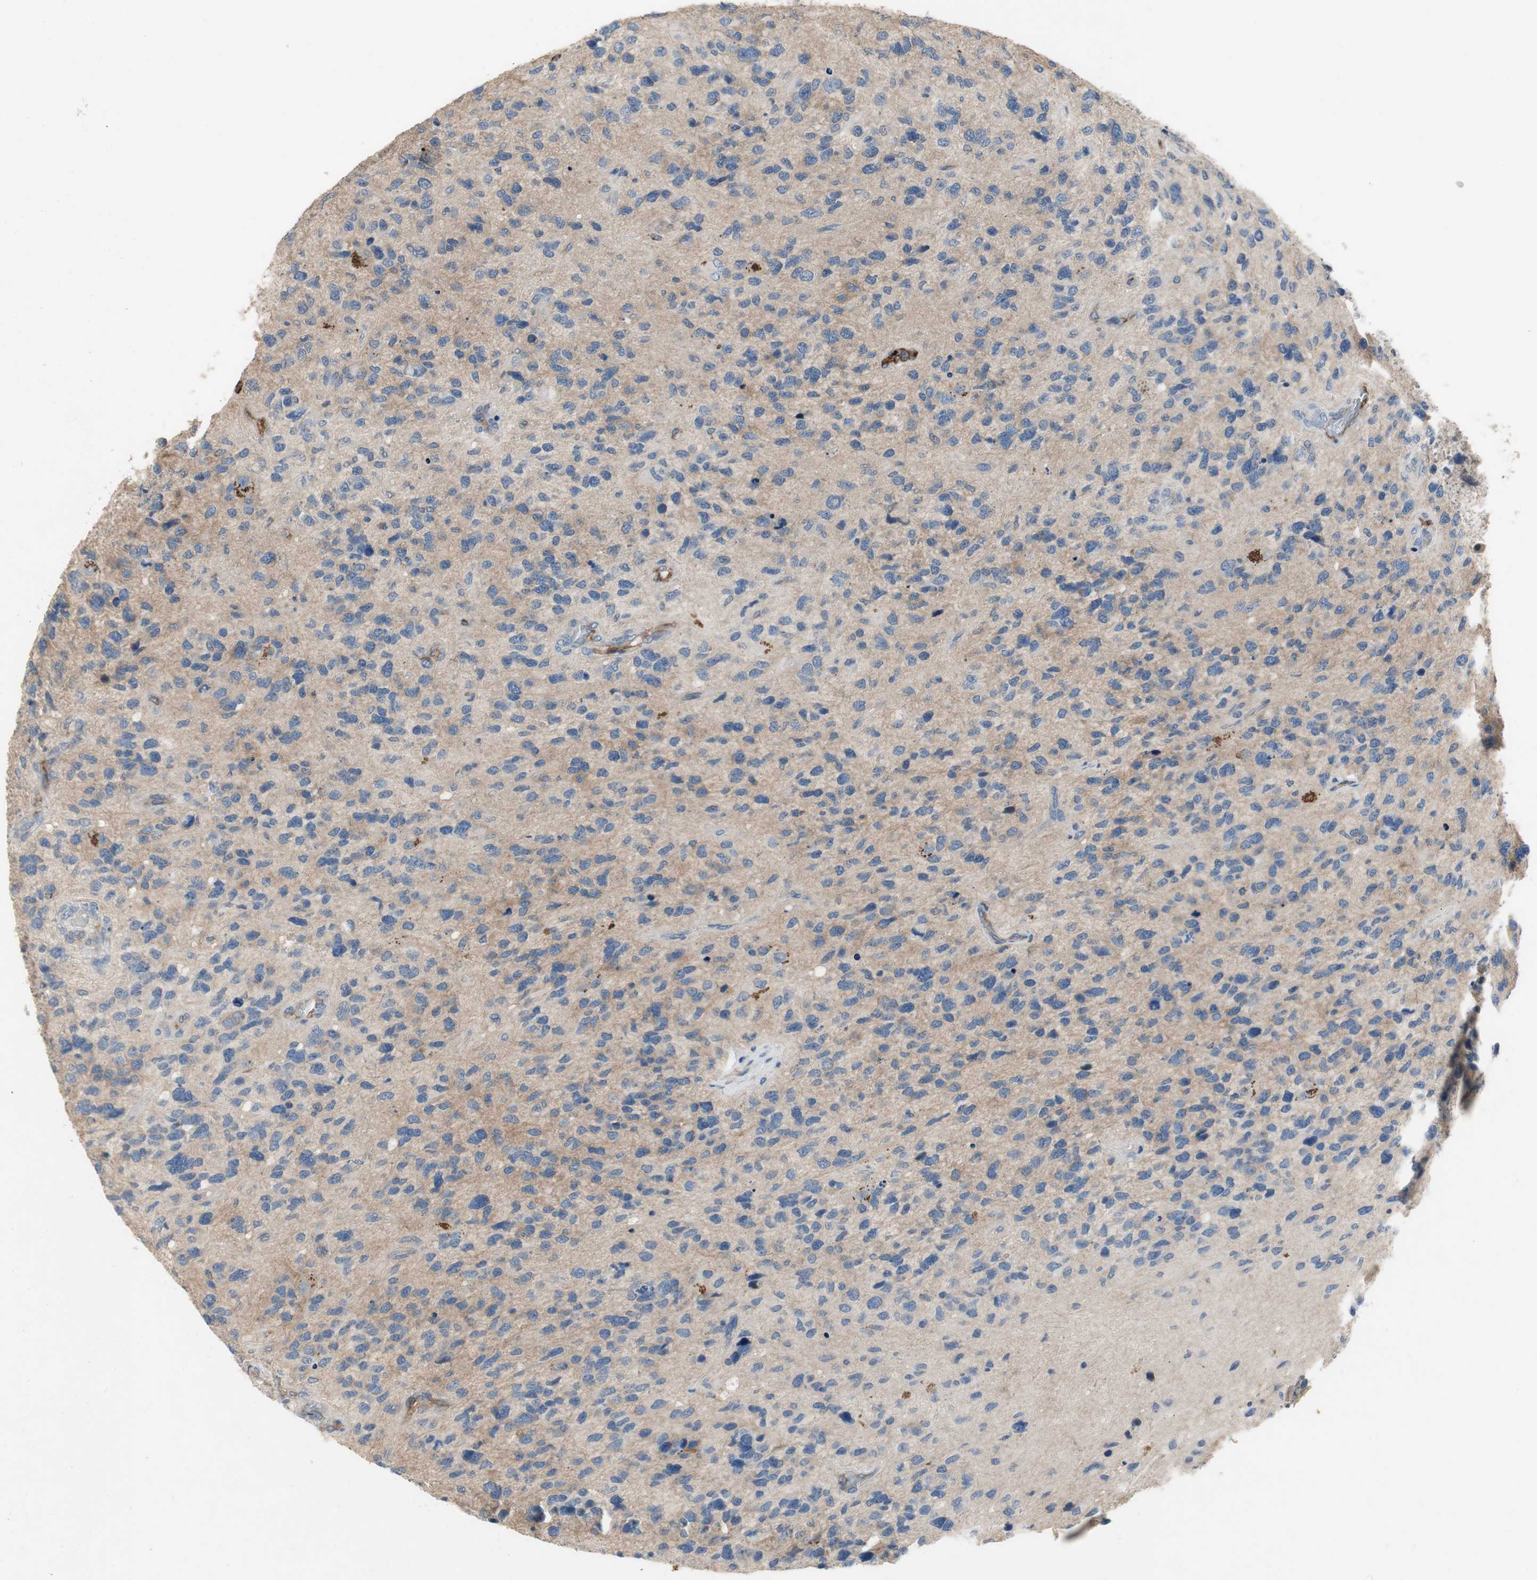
{"staining": {"intensity": "negative", "quantity": "none", "location": "none"}, "tissue": "glioma", "cell_type": "Tumor cells", "image_type": "cancer", "snomed": [{"axis": "morphology", "description": "Glioma, malignant, High grade"}, {"axis": "topography", "description": "Brain"}], "caption": "DAB (3,3'-diaminobenzidine) immunohistochemical staining of human malignant glioma (high-grade) demonstrates no significant expression in tumor cells.", "gene": "ALPL", "patient": {"sex": "female", "age": 58}}